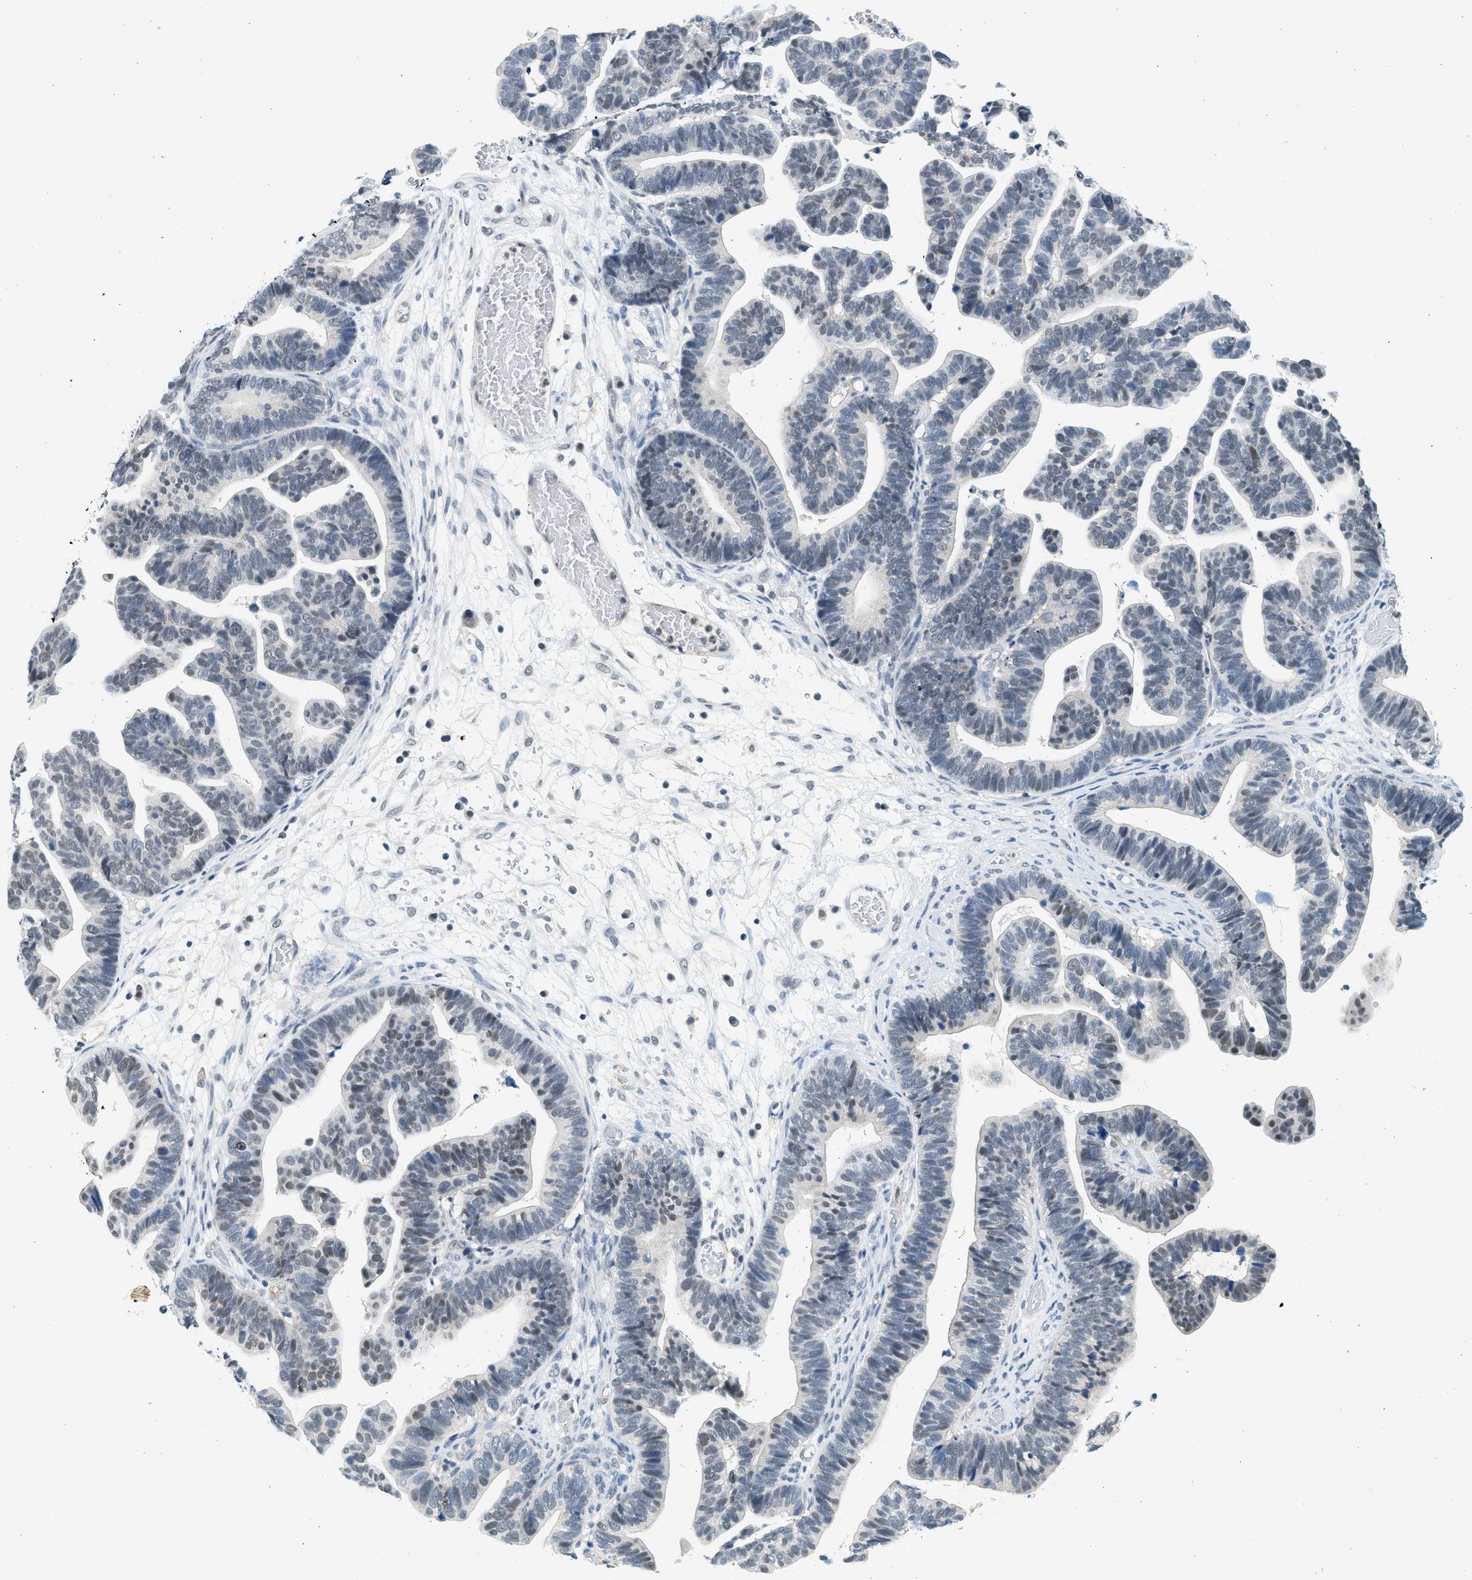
{"staining": {"intensity": "weak", "quantity": "25%-75%", "location": "nuclear"}, "tissue": "ovarian cancer", "cell_type": "Tumor cells", "image_type": "cancer", "snomed": [{"axis": "morphology", "description": "Cystadenocarcinoma, serous, NOS"}, {"axis": "topography", "description": "Ovary"}], "caption": "Brown immunohistochemical staining in human ovarian cancer shows weak nuclear staining in approximately 25%-75% of tumor cells.", "gene": "HIPK1", "patient": {"sex": "female", "age": 56}}